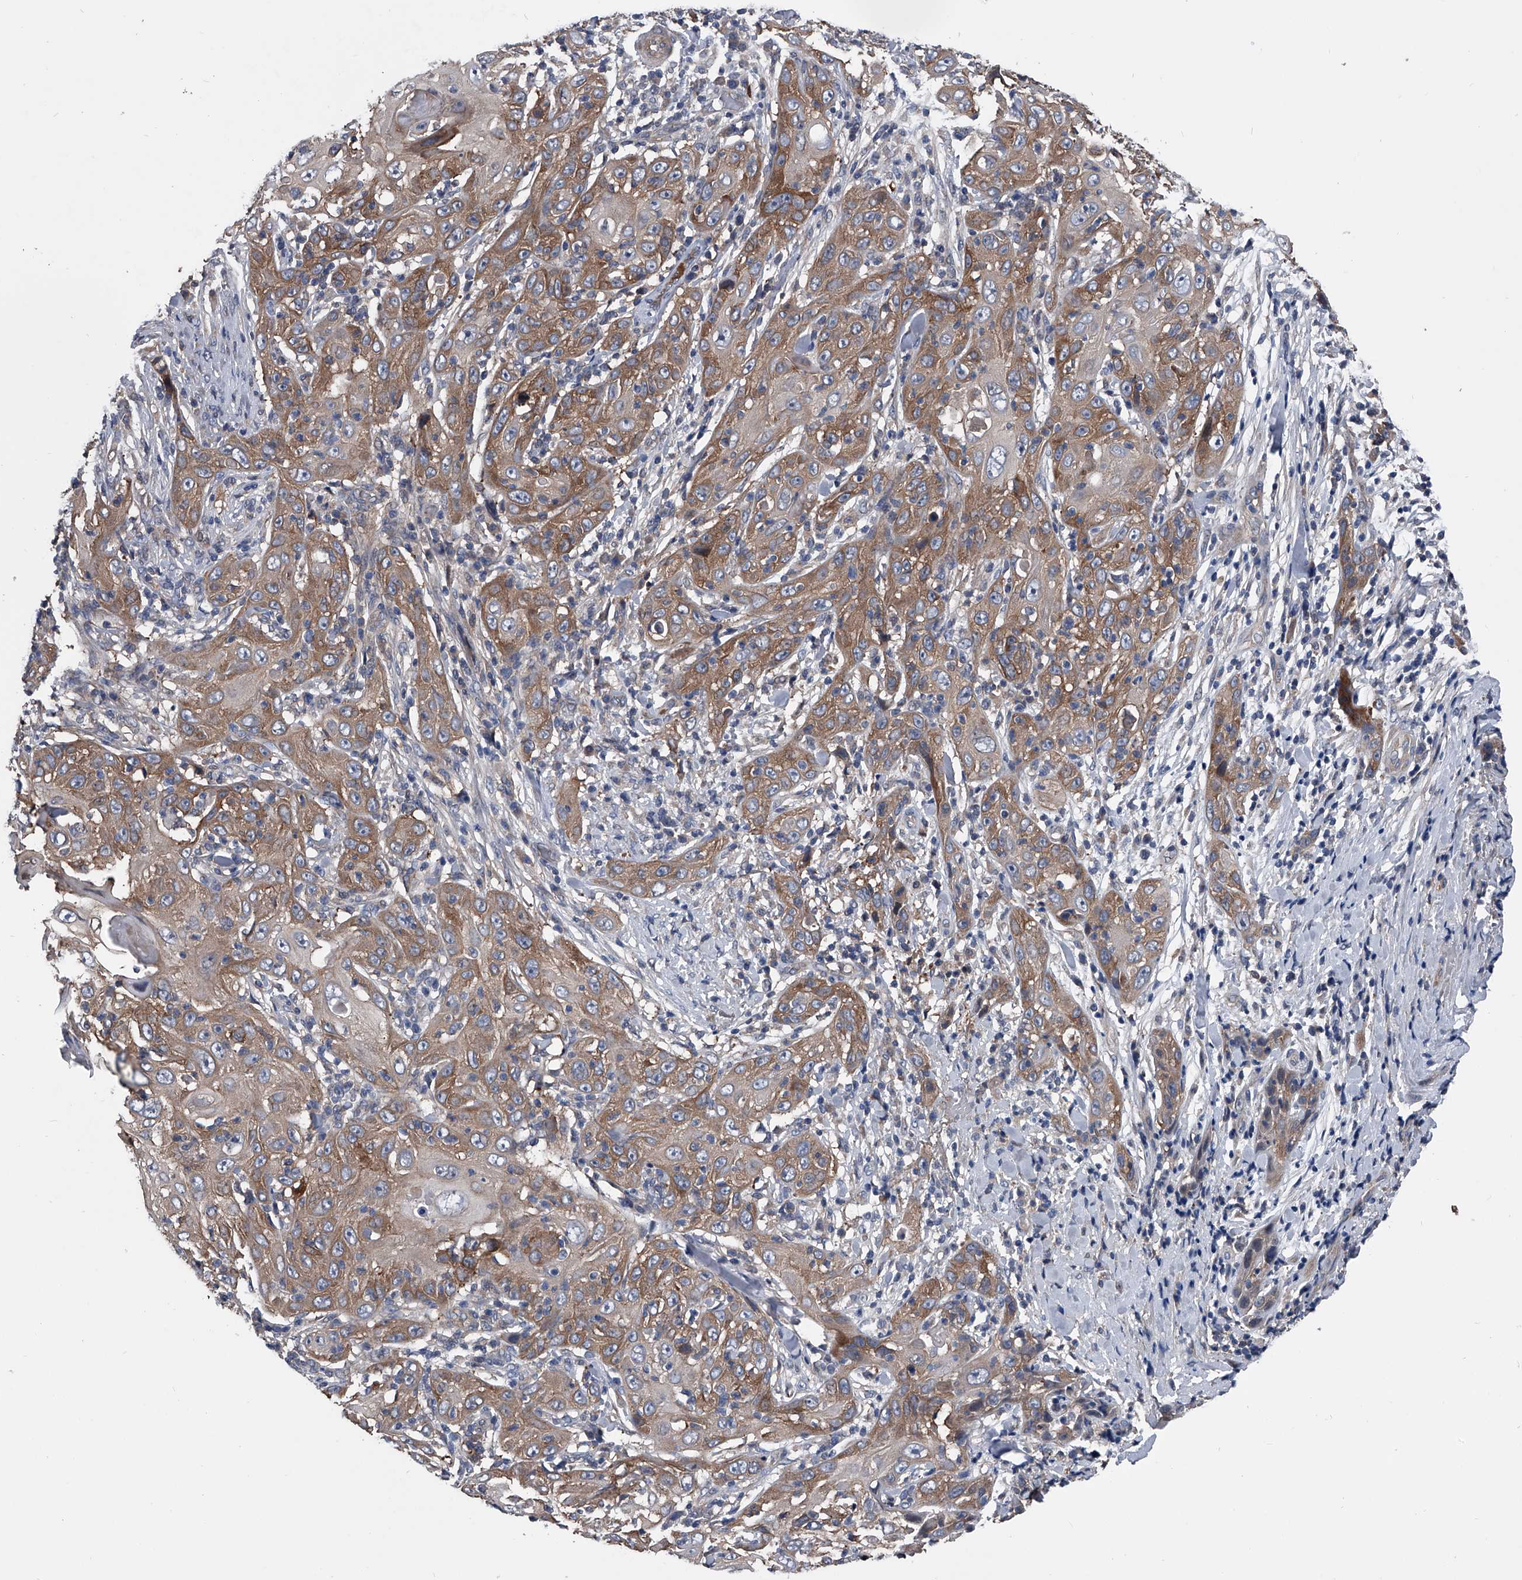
{"staining": {"intensity": "moderate", "quantity": ">75%", "location": "cytoplasmic/membranous"}, "tissue": "skin cancer", "cell_type": "Tumor cells", "image_type": "cancer", "snomed": [{"axis": "morphology", "description": "Squamous cell carcinoma, NOS"}, {"axis": "topography", "description": "Skin"}], "caption": "This photomicrograph reveals skin cancer stained with IHC to label a protein in brown. The cytoplasmic/membranous of tumor cells show moderate positivity for the protein. Nuclei are counter-stained blue.", "gene": "KIF13A", "patient": {"sex": "female", "age": 88}}